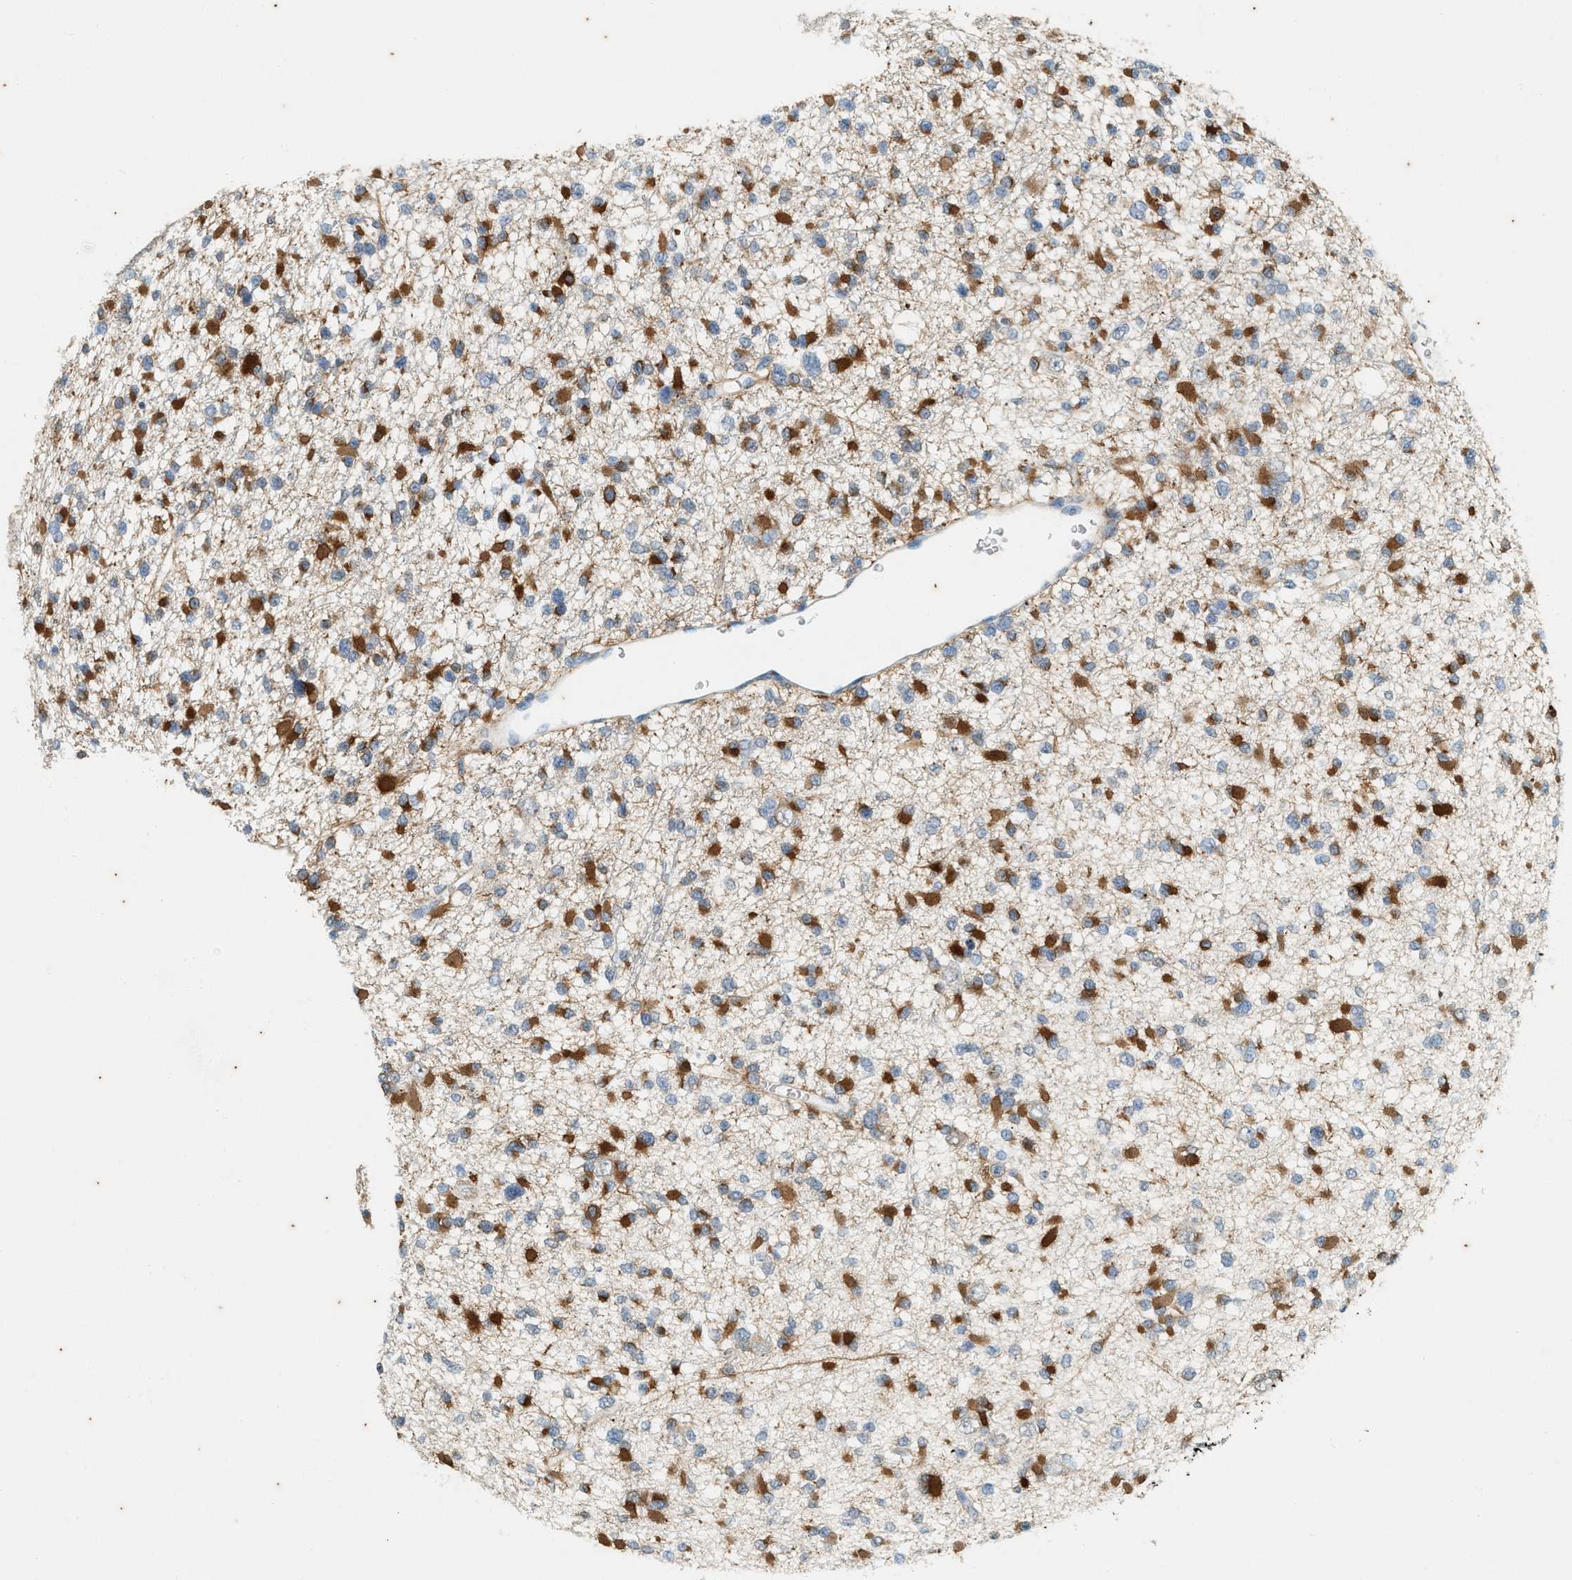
{"staining": {"intensity": "strong", "quantity": ">75%", "location": "cytoplasmic/membranous"}, "tissue": "glioma", "cell_type": "Tumor cells", "image_type": "cancer", "snomed": [{"axis": "morphology", "description": "Glioma, malignant, Low grade"}, {"axis": "topography", "description": "Brain"}], "caption": "A high amount of strong cytoplasmic/membranous expression is identified in about >75% of tumor cells in glioma tissue.", "gene": "CHPF2", "patient": {"sex": "female", "age": 22}}